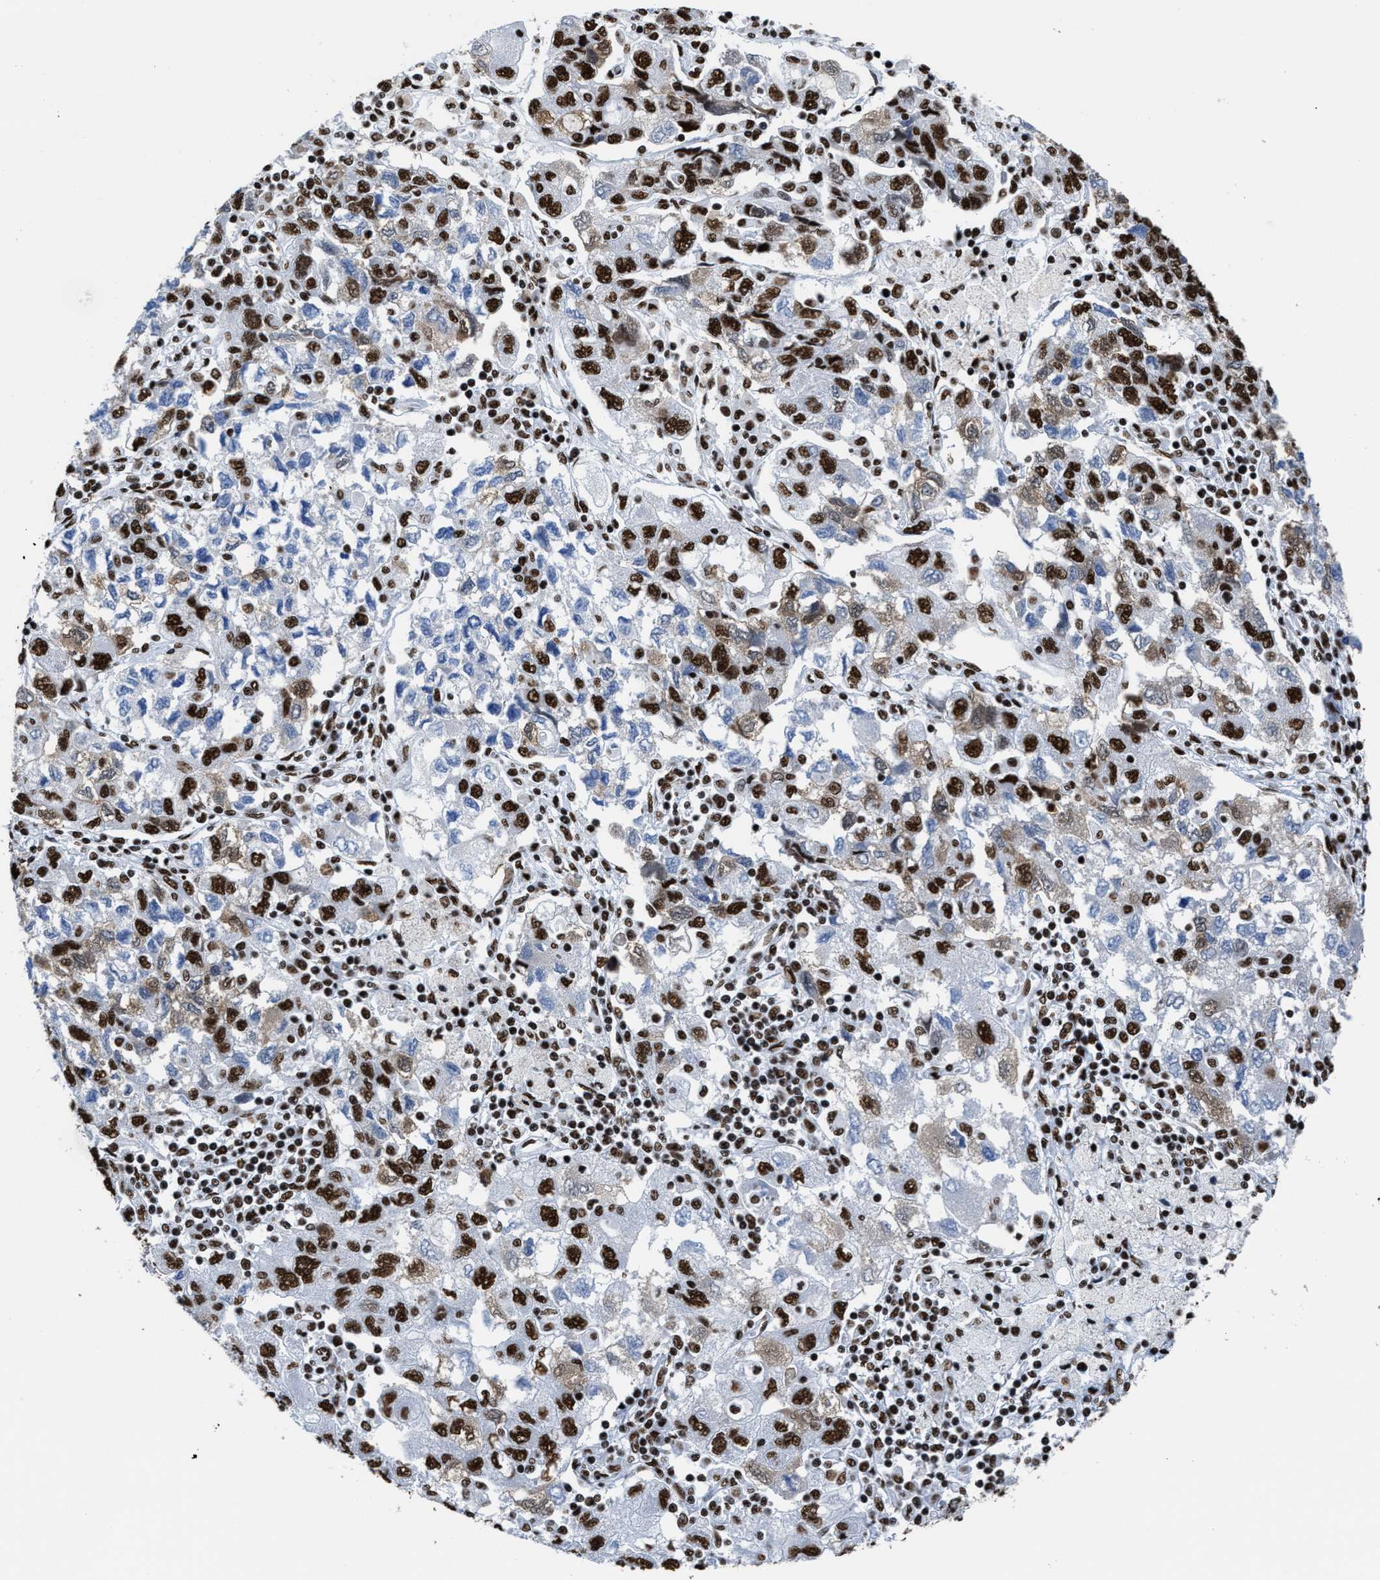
{"staining": {"intensity": "strong", "quantity": ">75%", "location": "nuclear"}, "tissue": "ovarian cancer", "cell_type": "Tumor cells", "image_type": "cancer", "snomed": [{"axis": "morphology", "description": "Carcinoma, NOS"}, {"axis": "morphology", "description": "Cystadenocarcinoma, serous, NOS"}, {"axis": "topography", "description": "Ovary"}], "caption": "IHC (DAB) staining of ovarian cancer (carcinoma) exhibits strong nuclear protein expression in approximately >75% of tumor cells.", "gene": "SMARCC2", "patient": {"sex": "female", "age": 69}}